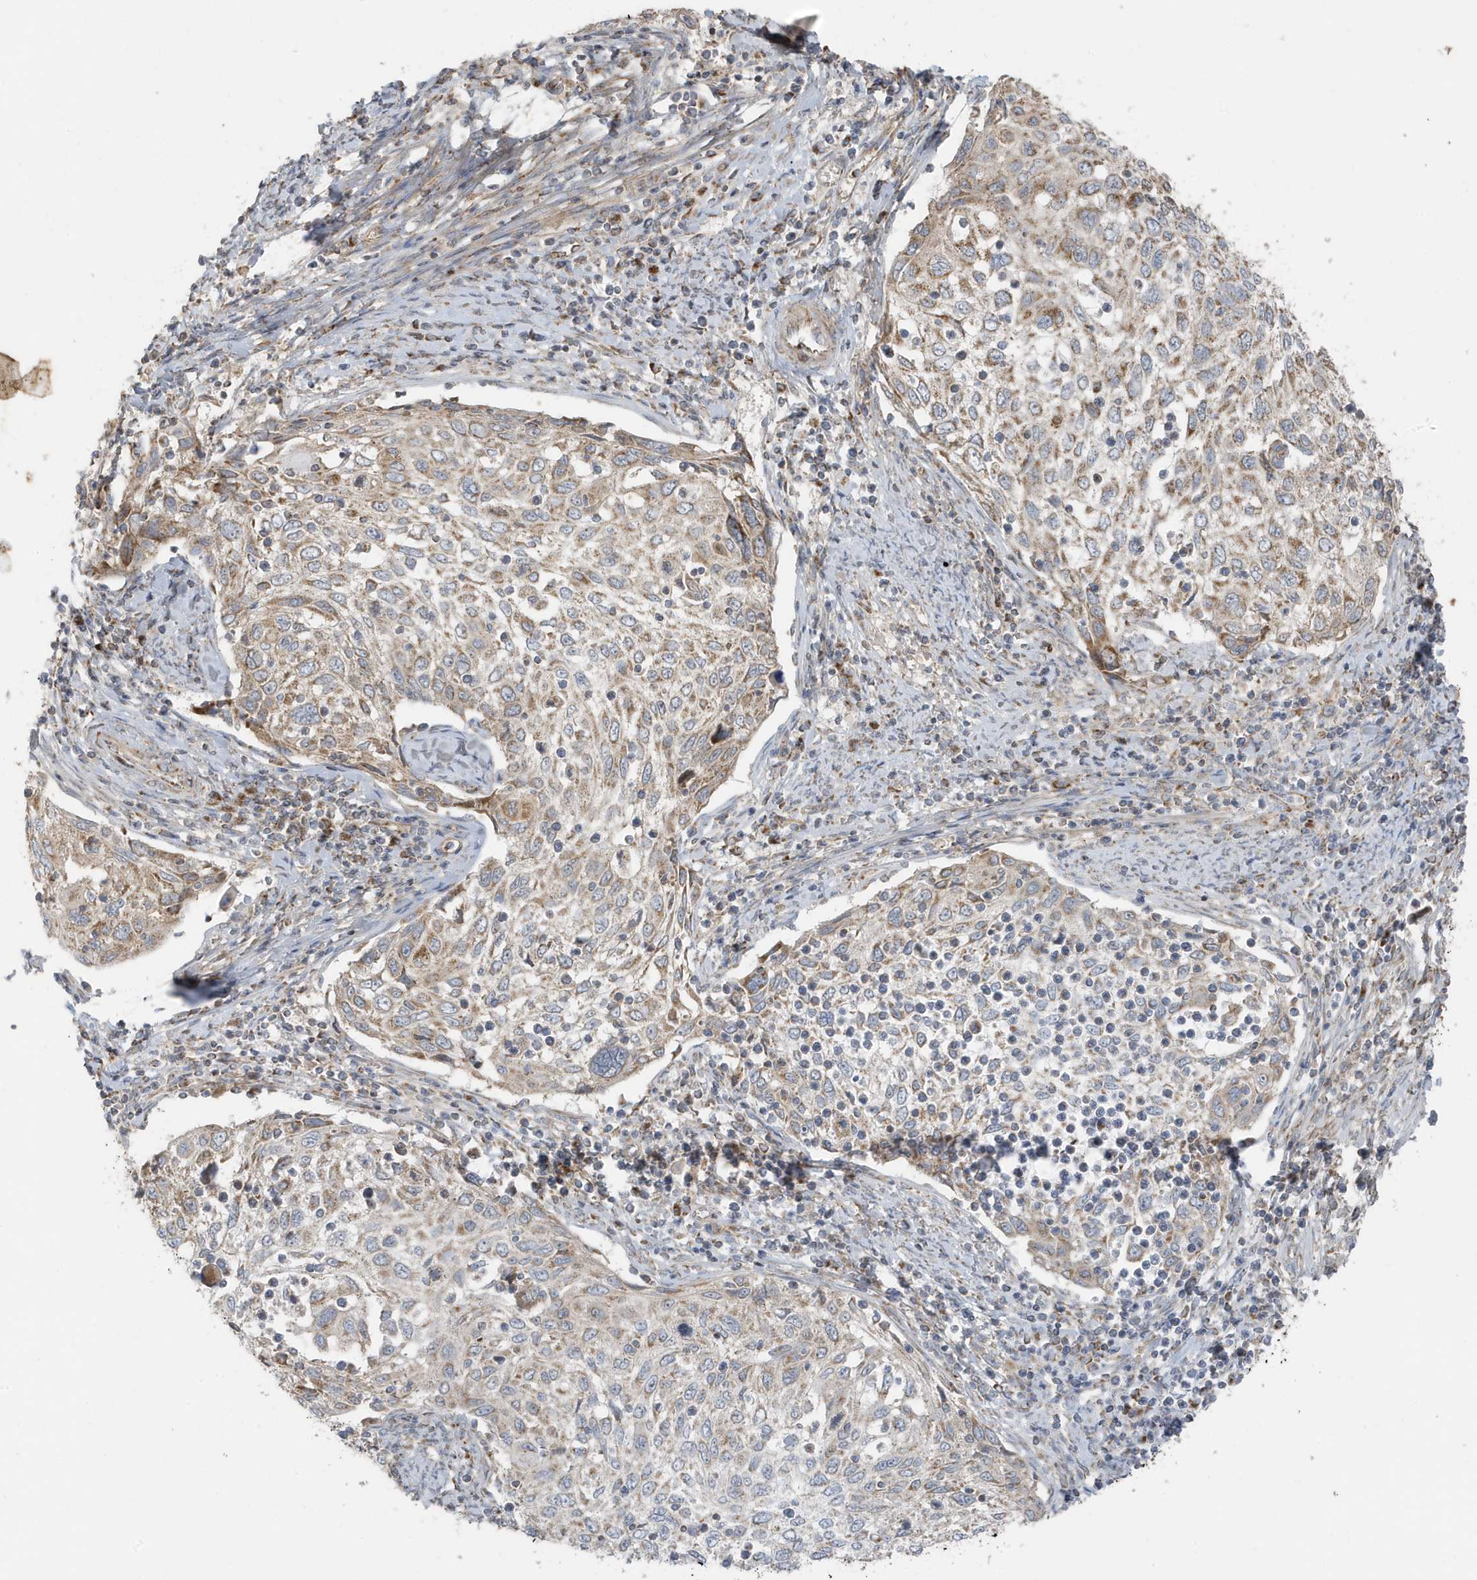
{"staining": {"intensity": "moderate", "quantity": ">75%", "location": "cytoplasmic/membranous"}, "tissue": "cervical cancer", "cell_type": "Tumor cells", "image_type": "cancer", "snomed": [{"axis": "morphology", "description": "Squamous cell carcinoma, NOS"}, {"axis": "topography", "description": "Cervix"}], "caption": "Immunohistochemistry image of human cervical cancer (squamous cell carcinoma) stained for a protein (brown), which reveals medium levels of moderate cytoplasmic/membranous staining in approximately >75% of tumor cells.", "gene": "GOLGA4", "patient": {"sex": "female", "age": 70}}